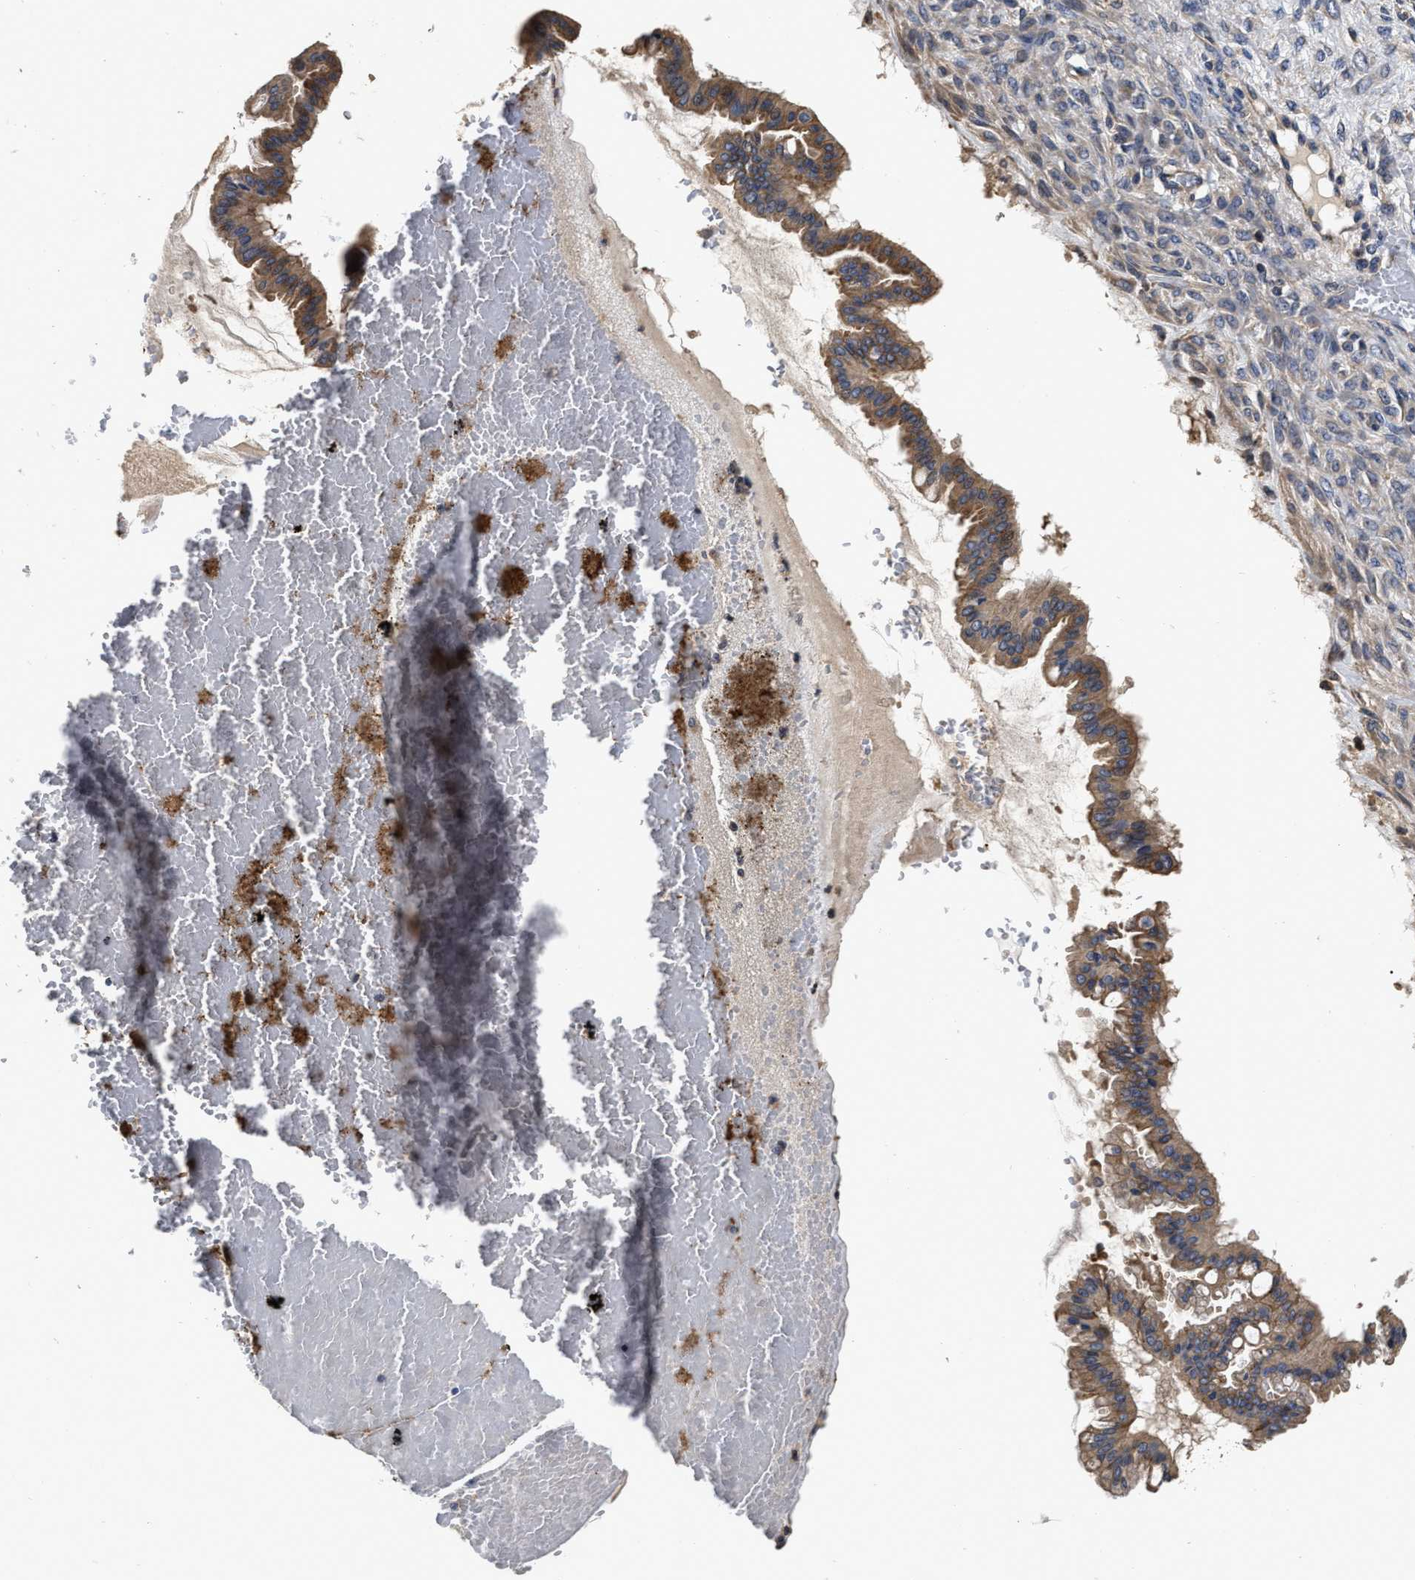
{"staining": {"intensity": "moderate", "quantity": ">75%", "location": "cytoplasmic/membranous"}, "tissue": "ovarian cancer", "cell_type": "Tumor cells", "image_type": "cancer", "snomed": [{"axis": "morphology", "description": "Cystadenocarcinoma, mucinous, NOS"}, {"axis": "topography", "description": "Ovary"}], "caption": "Brown immunohistochemical staining in mucinous cystadenocarcinoma (ovarian) displays moderate cytoplasmic/membranous positivity in approximately >75% of tumor cells.", "gene": "ABCG8", "patient": {"sex": "female", "age": 73}}